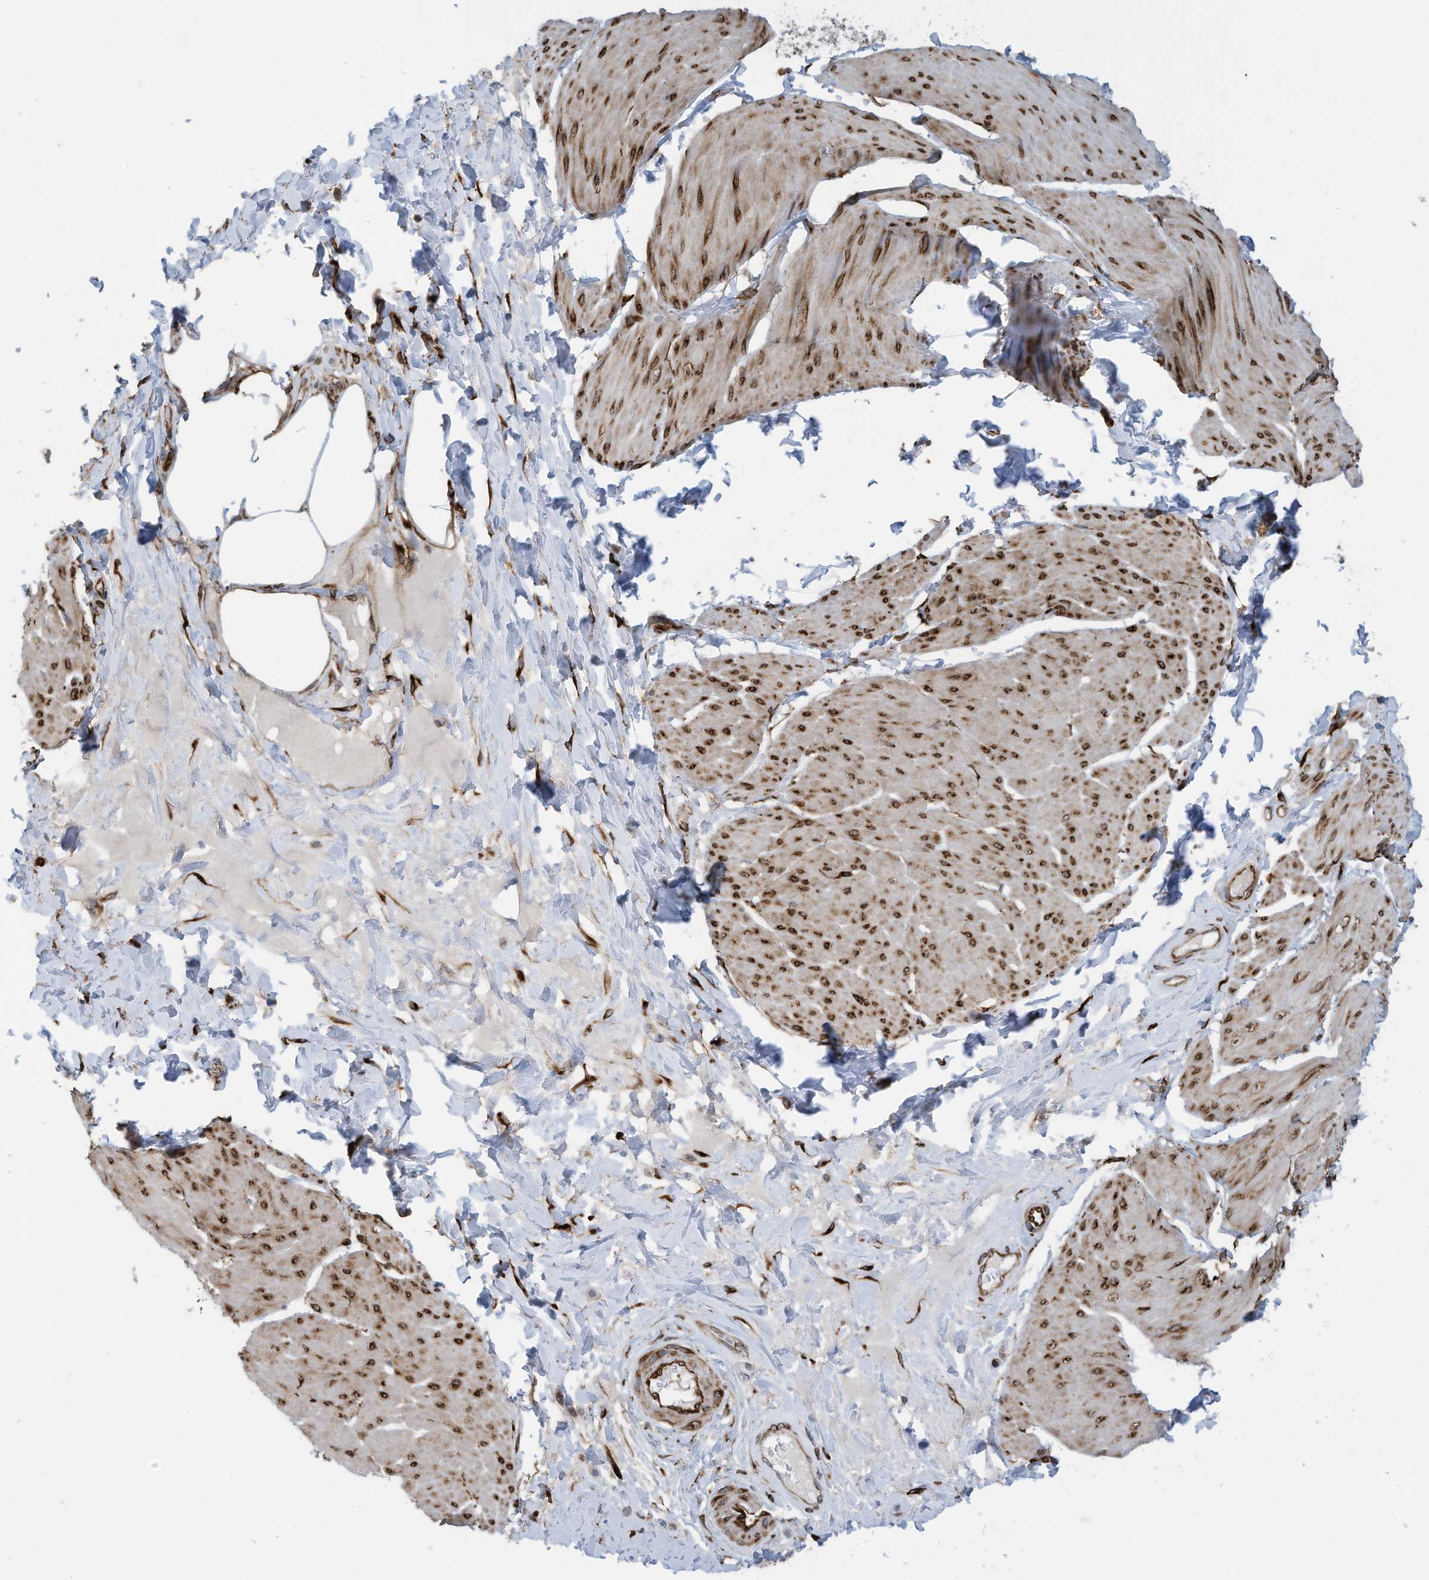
{"staining": {"intensity": "moderate", "quantity": ">75%", "location": "cytoplasmic/membranous"}, "tissue": "smooth muscle", "cell_type": "Smooth muscle cells", "image_type": "normal", "snomed": [{"axis": "morphology", "description": "Urothelial carcinoma, High grade"}, {"axis": "topography", "description": "Urinary bladder"}], "caption": "This photomicrograph exhibits normal smooth muscle stained with IHC to label a protein in brown. The cytoplasmic/membranous of smooth muscle cells show moderate positivity for the protein. Nuclei are counter-stained blue.", "gene": "ZBTB45", "patient": {"sex": "male", "age": 46}}